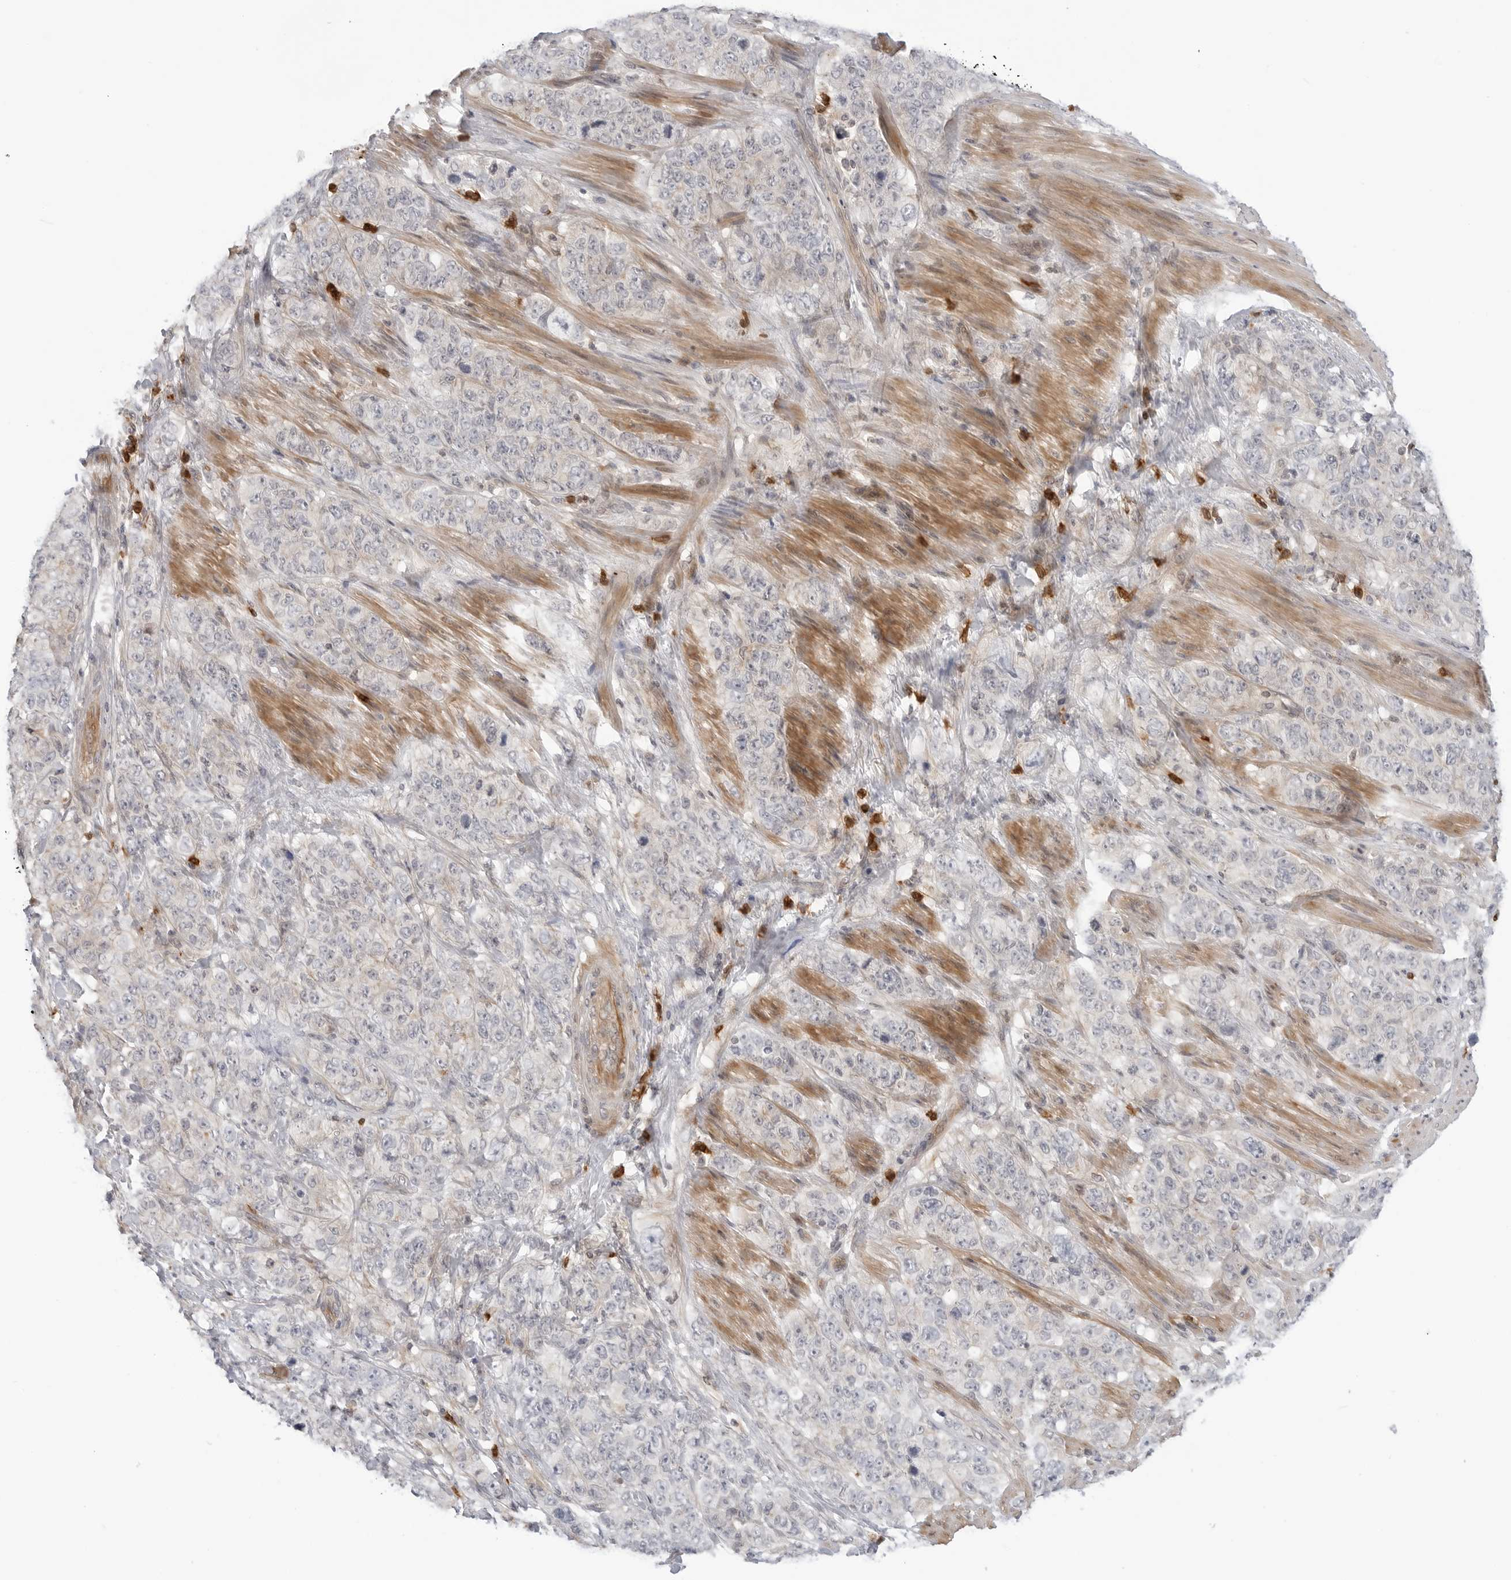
{"staining": {"intensity": "negative", "quantity": "none", "location": "none"}, "tissue": "stomach cancer", "cell_type": "Tumor cells", "image_type": "cancer", "snomed": [{"axis": "morphology", "description": "Adenocarcinoma, NOS"}, {"axis": "topography", "description": "Stomach"}], "caption": "This is an IHC micrograph of human stomach adenocarcinoma. There is no positivity in tumor cells.", "gene": "STXBP3", "patient": {"sex": "male", "age": 48}}